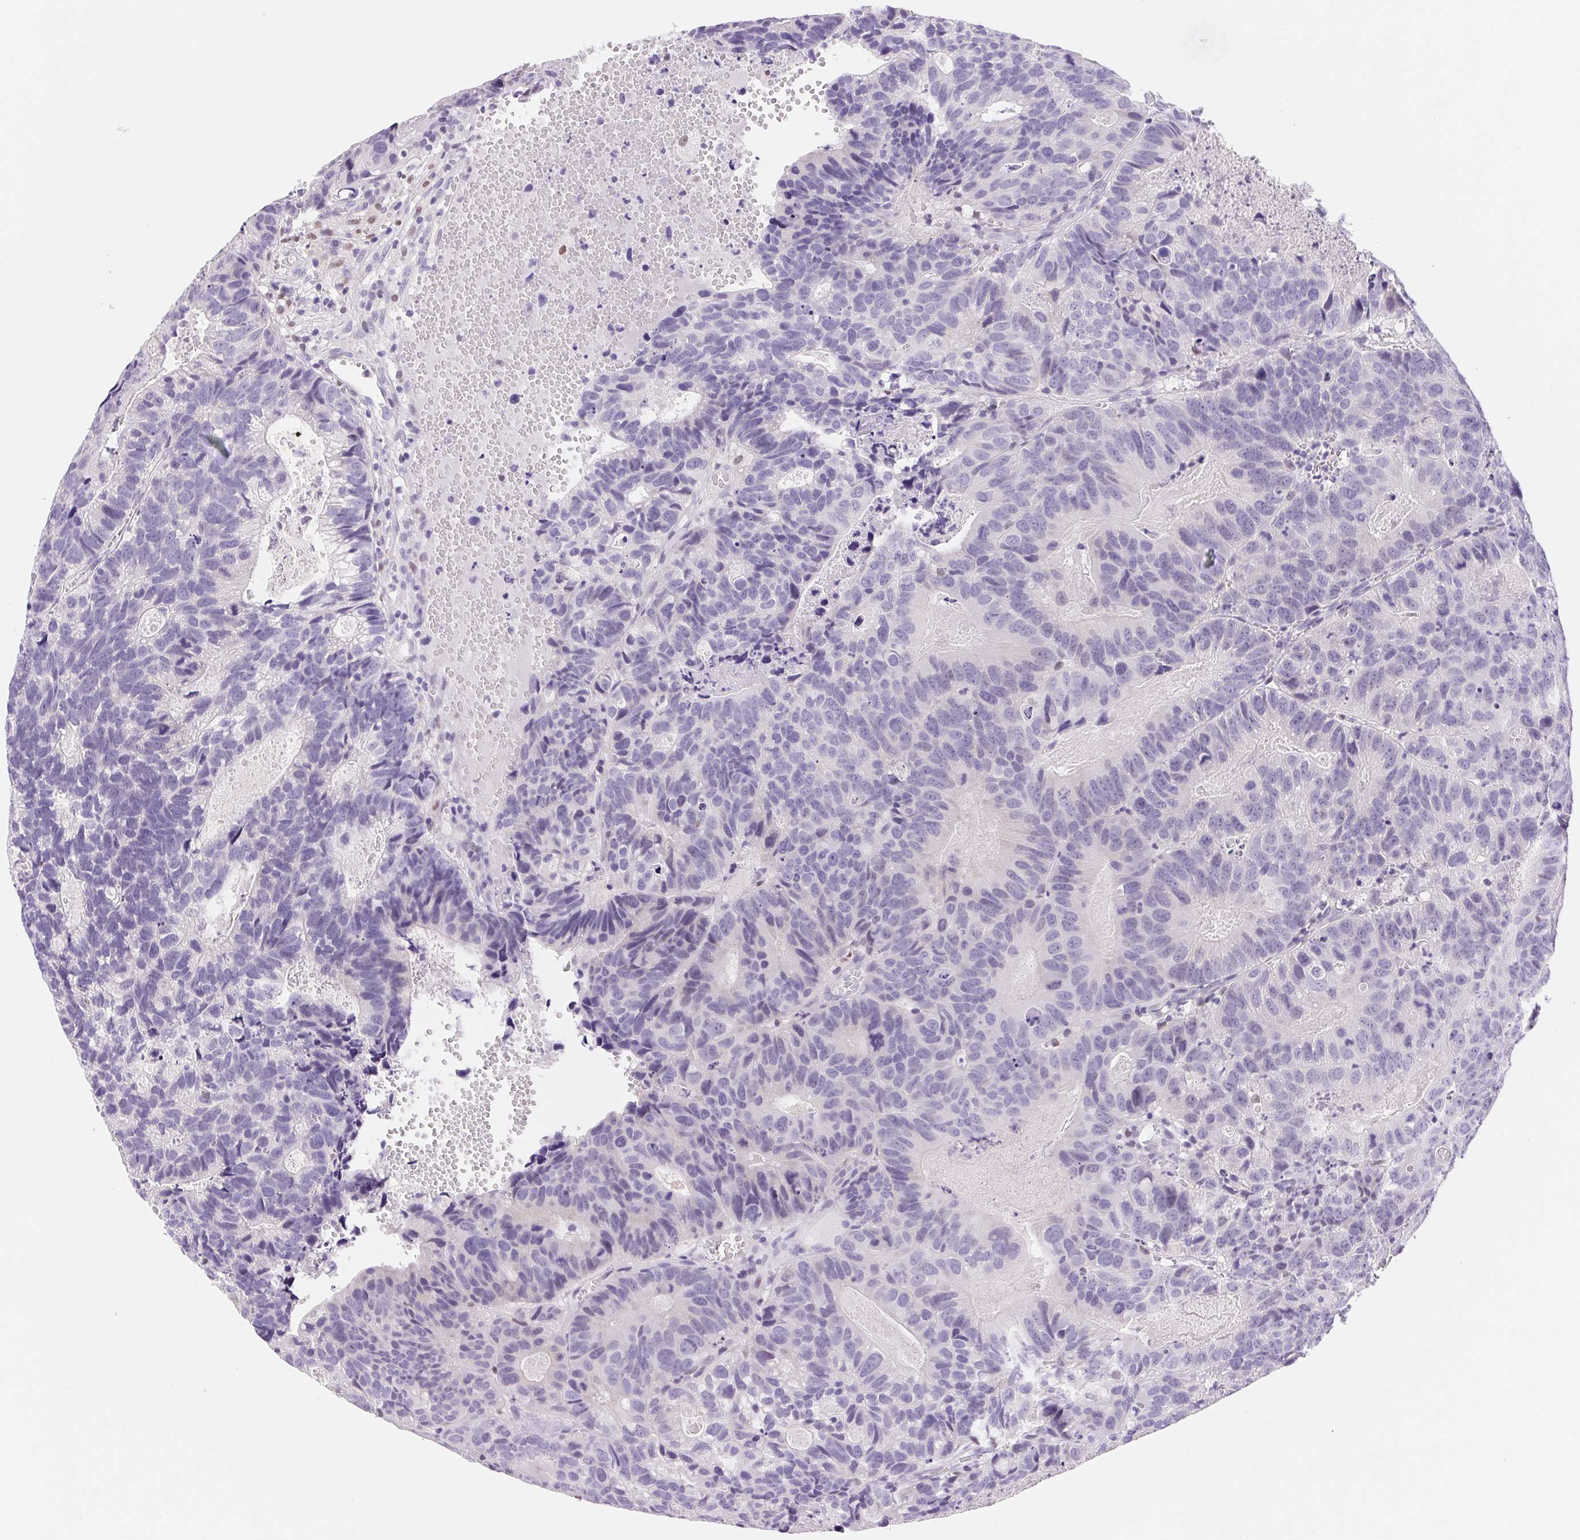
{"staining": {"intensity": "negative", "quantity": "none", "location": "none"}, "tissue": "head and neck cancer", "cell_type": "Tumor cells", "image_type": "cancer", "snomed": [{"axis": "morphology", "description": "Adenocarcinoma, NOS"}, {"axis": "topography", "description": "Head-Neck"}], "caption": "Tumor cells are negative for protein expression in human head and neck cancer (adenocarcinoma).", "gene": "ASGR2", "patient": {"sex": "male", "age": 62}}